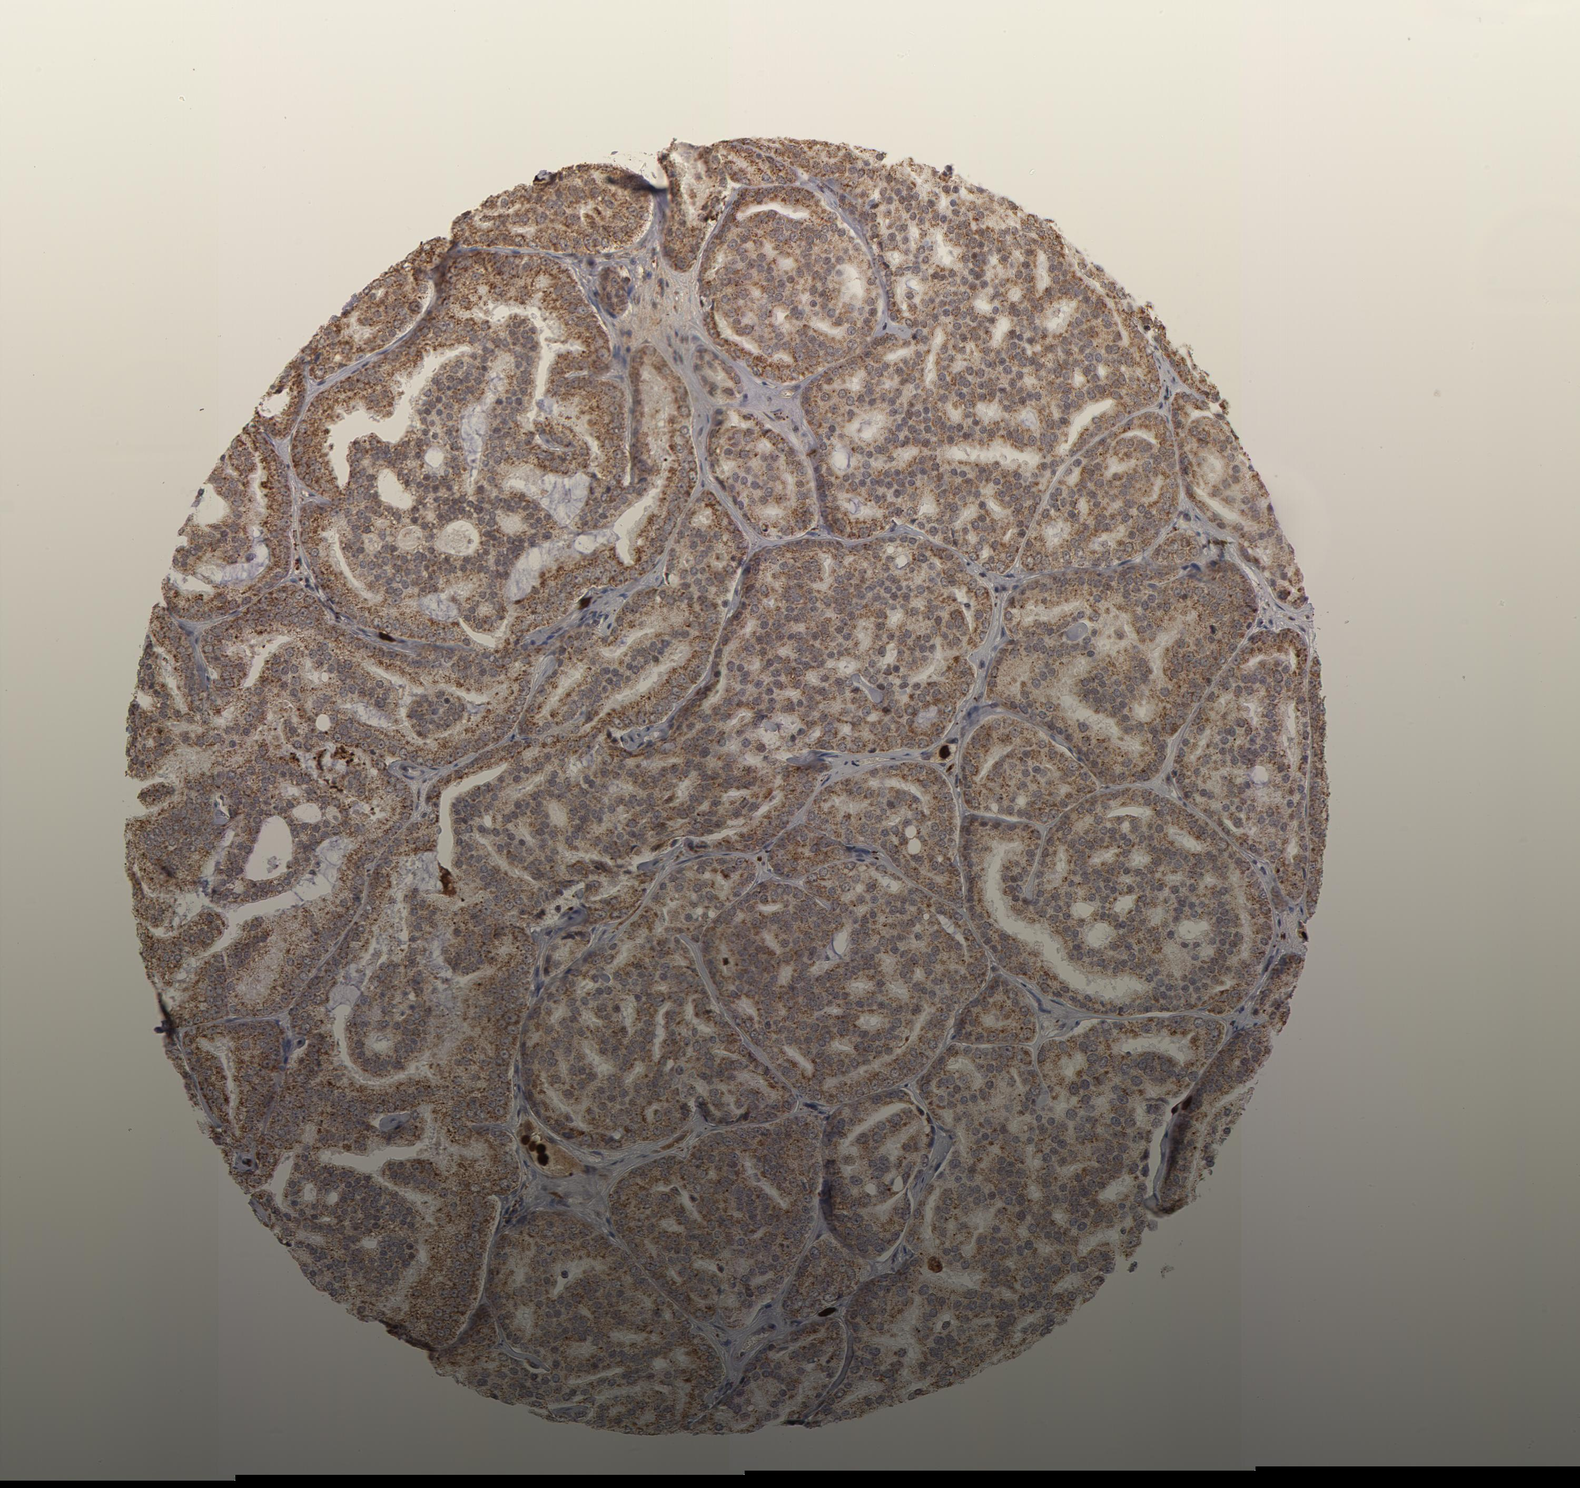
{"staining": {"intensity": "moderate", "quantity": ">75%", "location": "cytoplasmic/membranous"}, "tissue": "prostate cancer", "cell_type": "Tumor cells", "image_type": "cancer", "snomed": [{"axis": "morphology", "description": "Adenocarcinoma, High grade"}, {"axis": "topography", "description": "Prostate"}], "caption": "High-grade adenocarcinoma (prostate) tissue reveals moderate cytoplasmic/membranous staining in approximately >75% of tumor cells, visualized by immunohistochemistry.", "gene": "ZFX", "patient": {"sex": "male", "age": 64}}